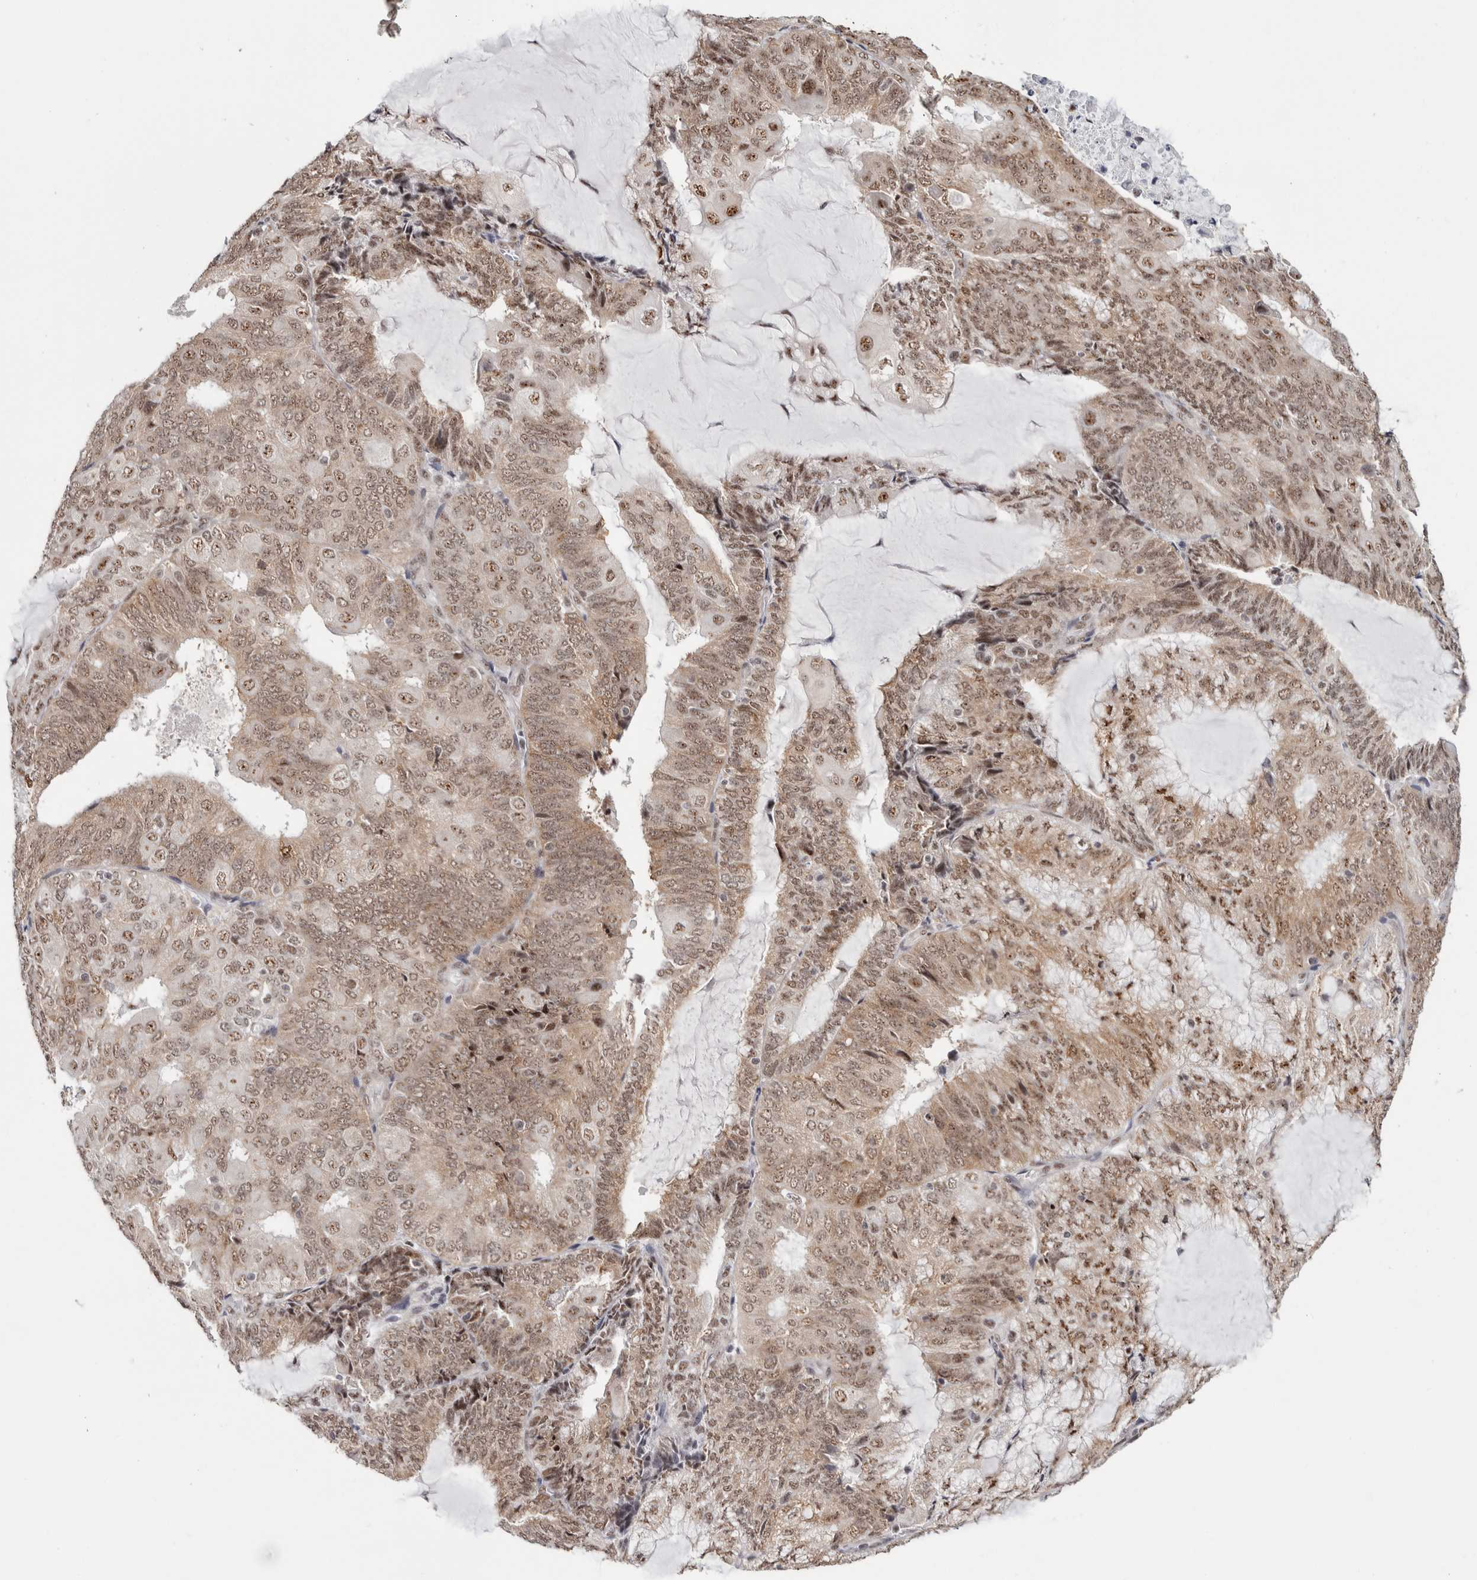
{"staining": {"intensity": "moderate", "quantity": ">75%", "location": "cytoplasmic/membranous,nuclear"}, "tissue": "endometrial cancer", "cell_type": "Tumor cells", "image_type": "cancer", "snomed": [{"axis": "morphology", "description": "Adenocarcinoma, NOS"}, {"axis": "topography", "description": "Endometrium"}], "caption": "Immunohistochemical staining of human adenocarcinoma (endometrial) demonstrates medium levels of moderate cytoplasmic/membranous and nuclear positivity in approximately >75% of tumor cells.", "gene": "MKNK1", "patient": {"sex": "female", "age": 81}}